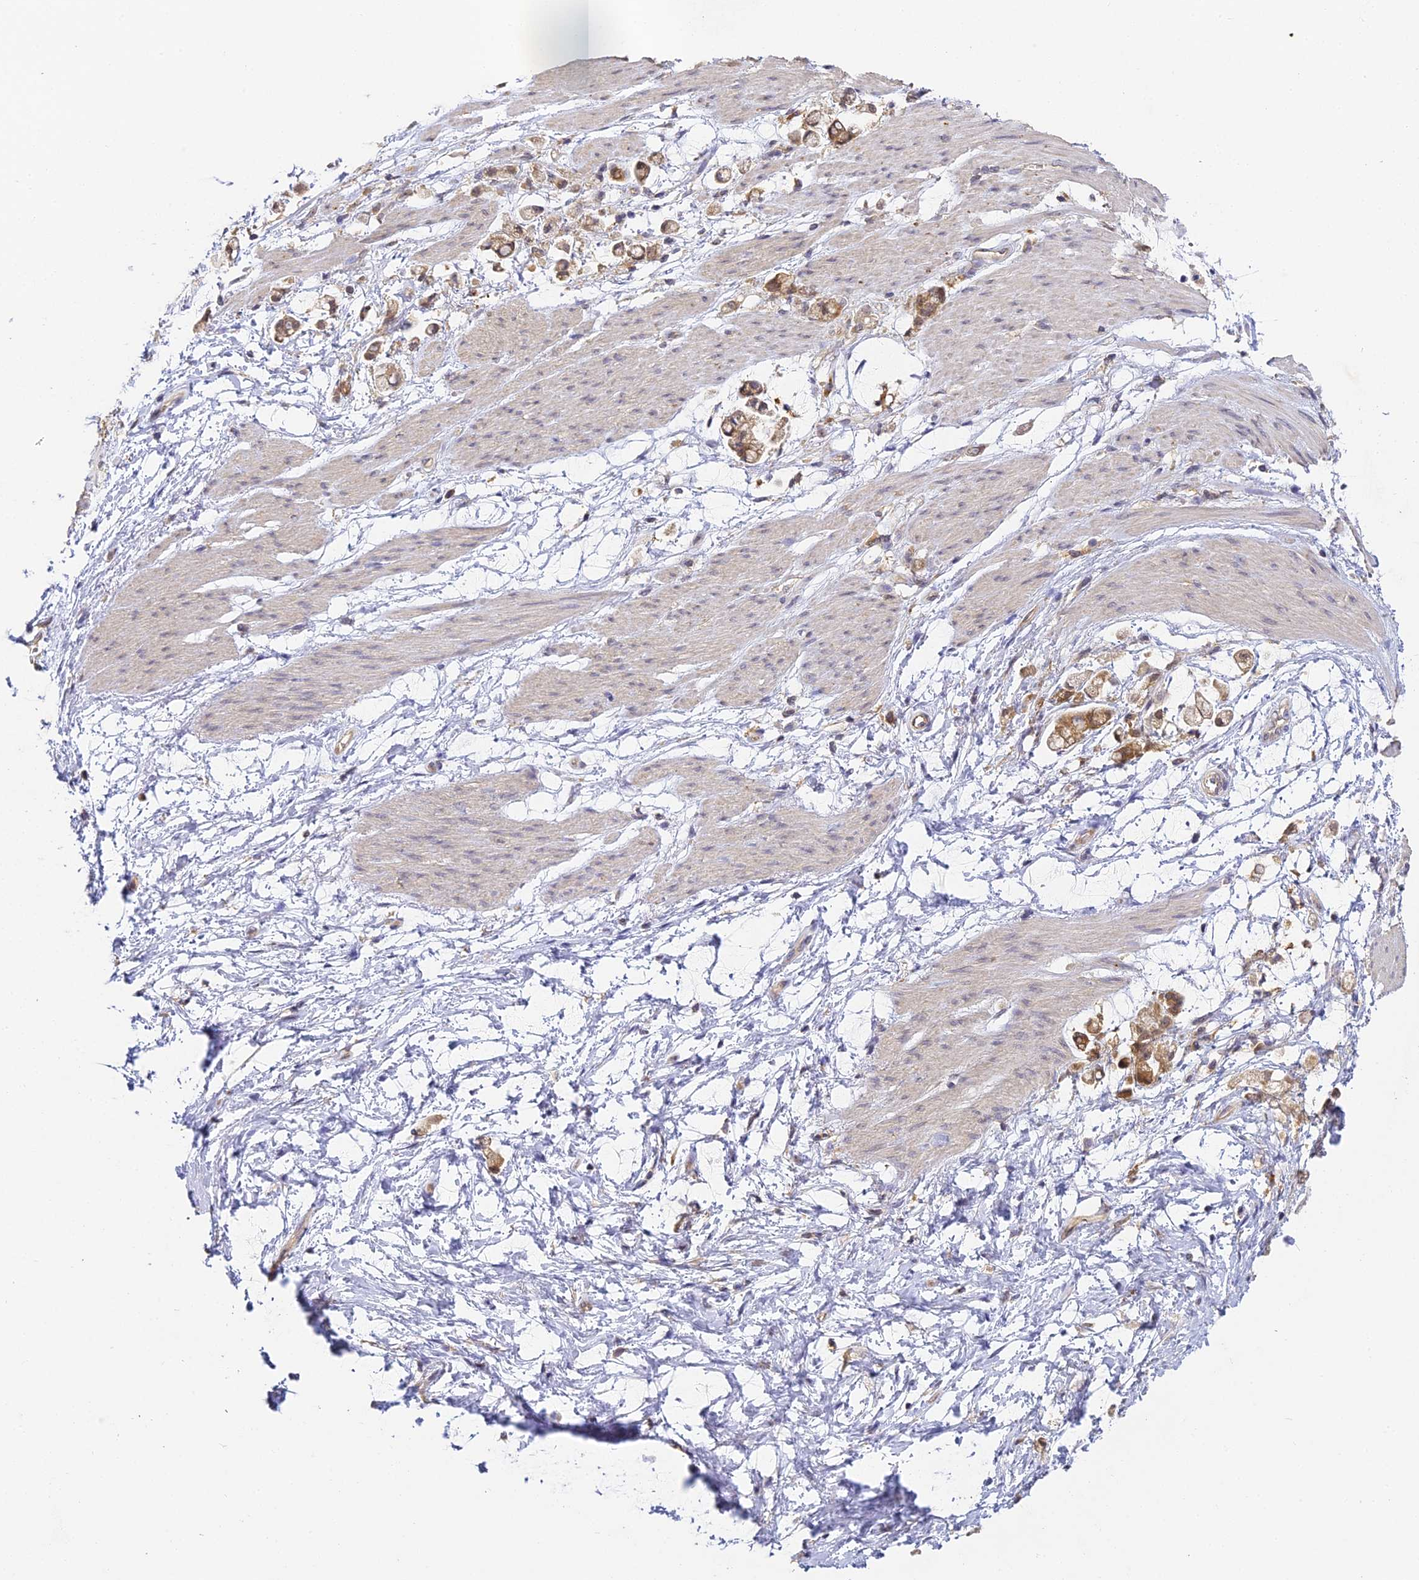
{"staining": {"intensity": "moderate", "quantity": ">75%", "location": "cytoplasmic/membranous"}, "tissue": "stomach cancer", "cell_type": "Tumor cells", "image_type": "cancer", "snomed": [{"axis": "morphology", "description": "Adenocarcinoma, NOS"}, {"axis": "topography", "description": "Stomach"}], "caption": "A brown stain shows moderate cytoplasmic/membranous positivity of a protein in human stomach cancer tumor cells. Nuclei are stained in blue.", "gene": "YAE1", "patient": {"sex": "female", "age": 60}}